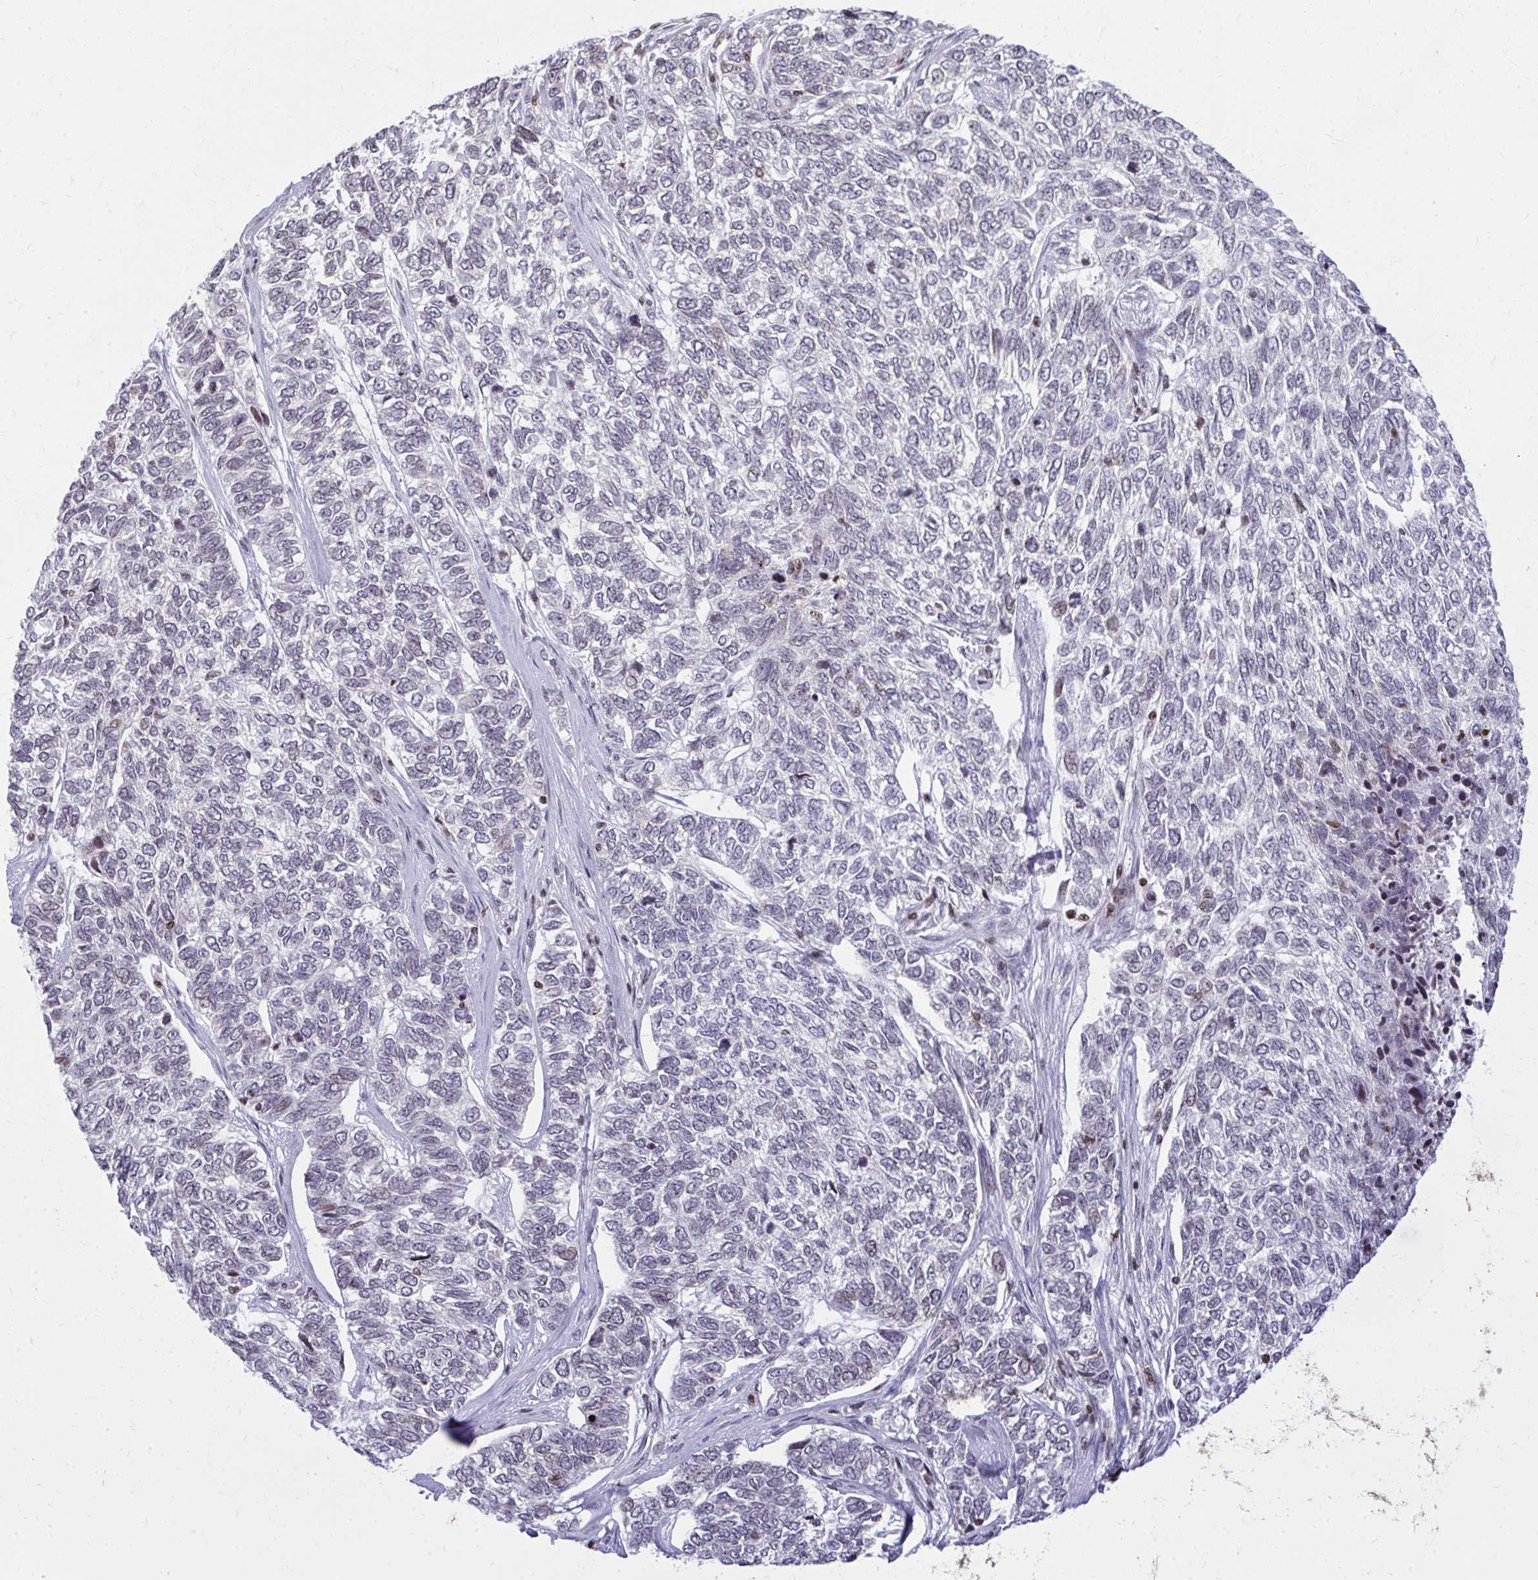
{"staining": {"intensity": "negative", "quantity": "none", "location": "none"}, "tissue": "skin cancer", "cell_type": "Tumor cells", "image_type": "cancer", "snomed": [{"axis": "morphology", "description": "Basal cell carcinoma"}, {"axis": "topography", "description": "Skin"}], "caption": "This is an IHC image of skin cancer. There is no staining in tumor cells.", "gene": "AP5M1", "patient": {"sex": "female", "age": 65}}